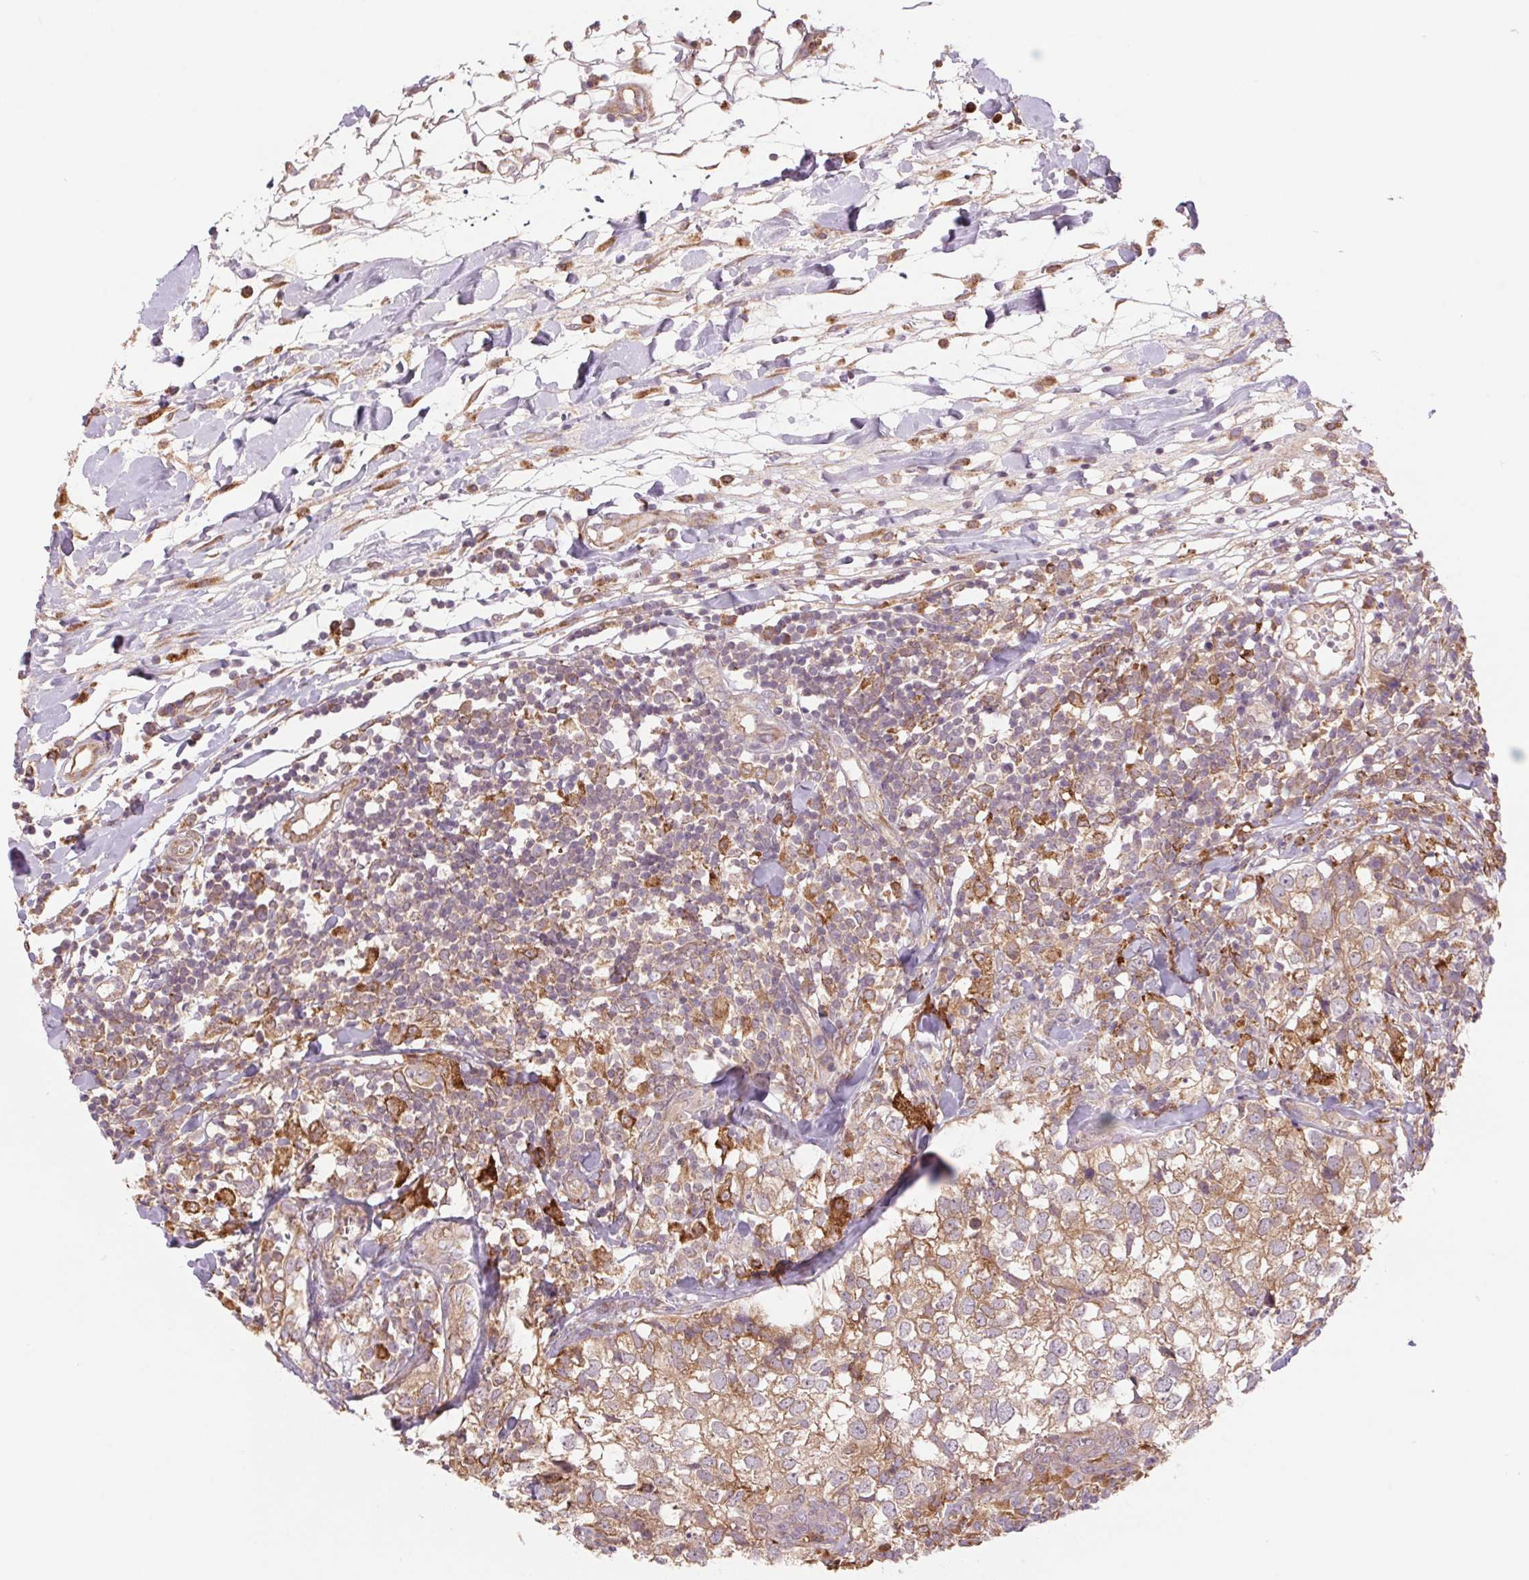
{"staining": {"intensity": "moderate", "quantity": ">75%", "location": "cytoplasmic/membranous"}, "tissue": "breast cancer", "cell_type": "Tumor cells", "image_type": "cancer", "snomed": [{"axis": "morphology", "description": "Duct carcinoma"}, {"axis": "topography", "description": "Breast"}], "caption": "IHC staining of invasive ductal carcinoma (breast), which exhibits medium levels of moderate cytoplasmic/membranous positivity in about >75% of tumor cells indicating moderate cytoplasmic/membranous protein positivity. The staining was performed using DAB (brown) for protein detection and nuclei were counterstained in hematoxylin (blue).", "gene": "KLHL20", "patient": {"sex": "female", "age": 30}}